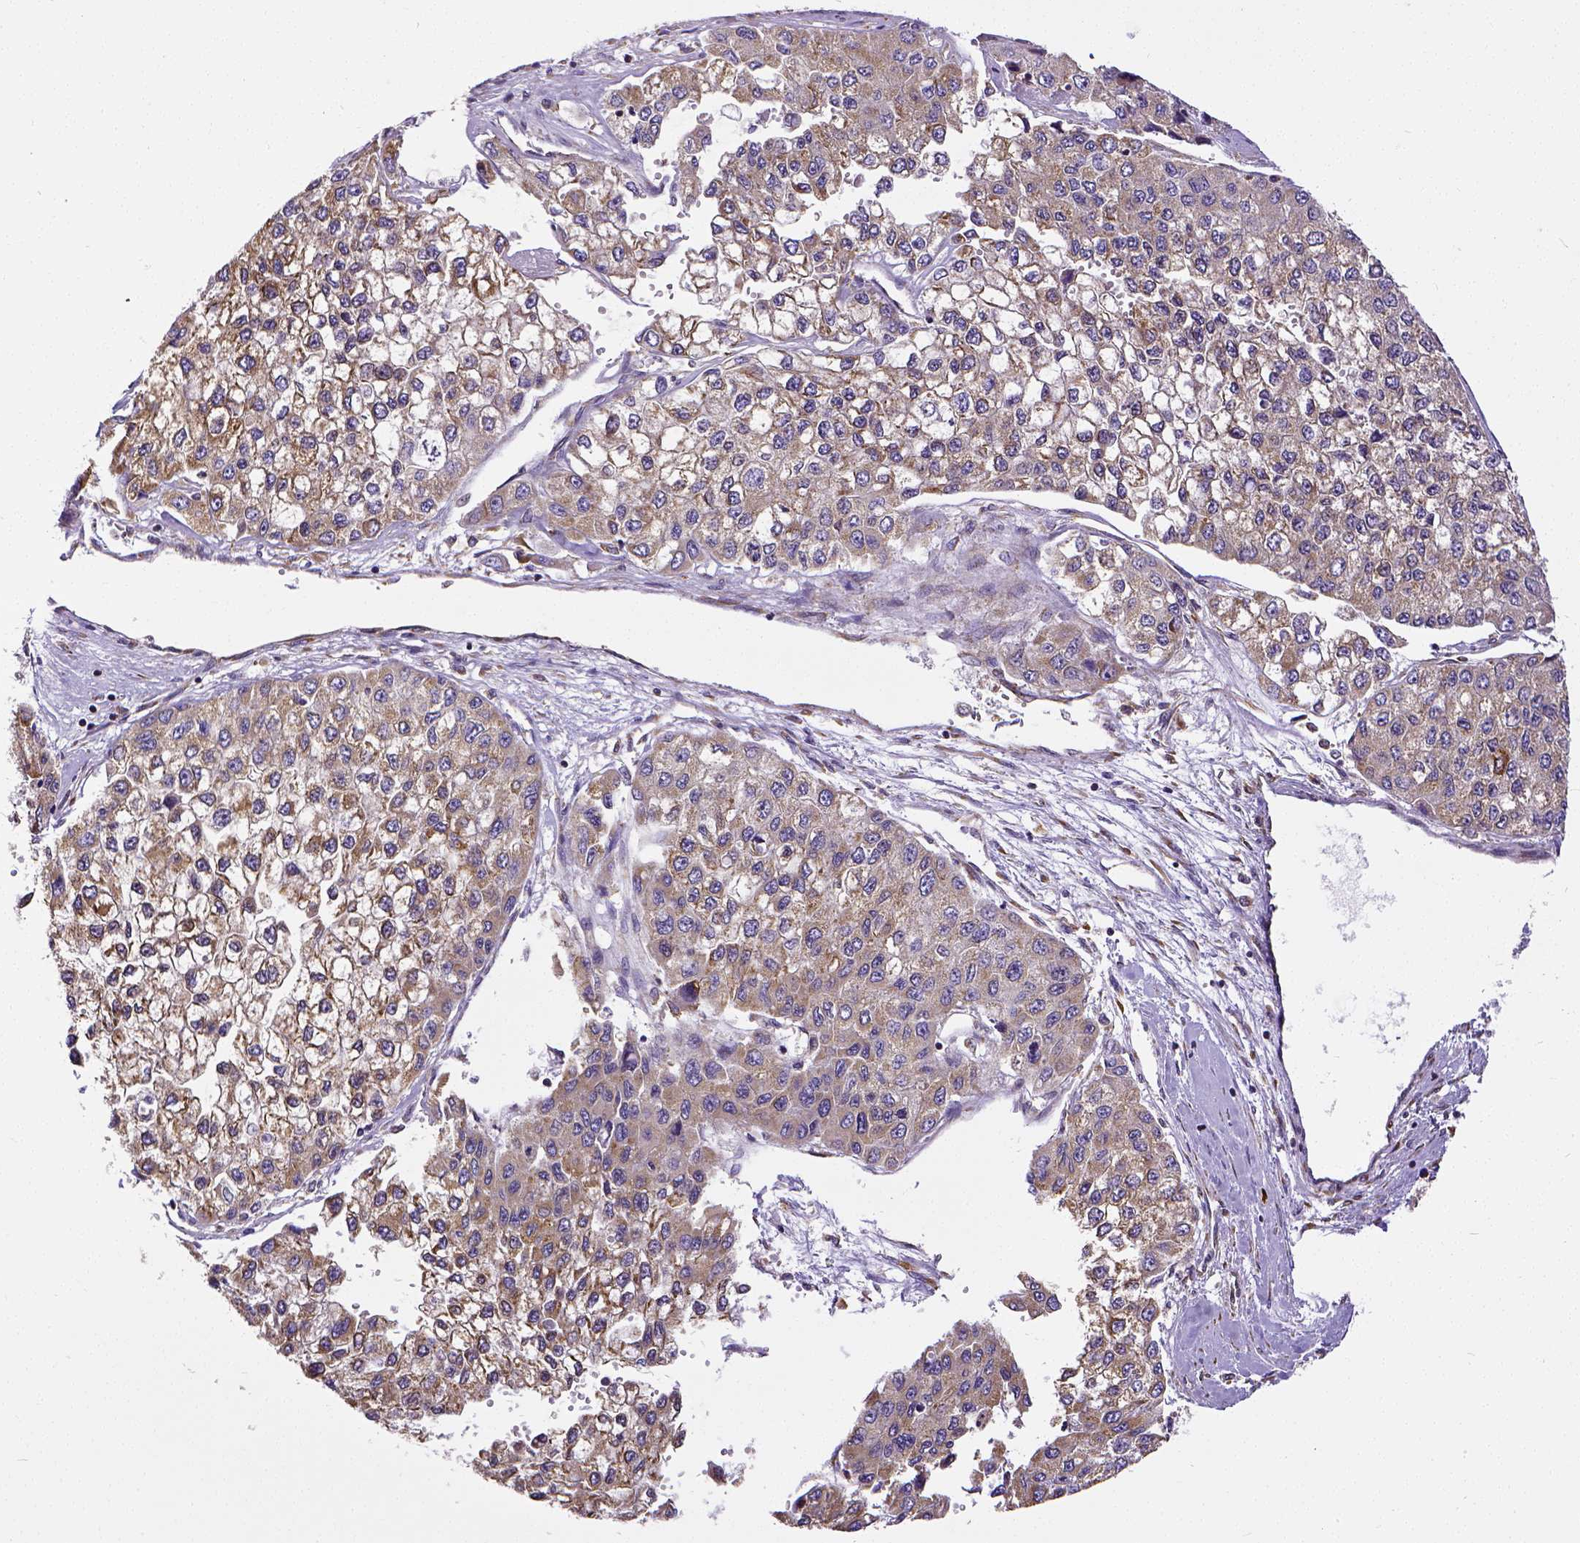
{"staining": {"intensity": "weak", "quantity": "25%-75%", "location": "cytoplasmic/membranous"}, "tissue": "liver cancer", "cell_type": "Tumor cells", "image_type": "cancer", "snomed": [{"axis": "morphology", "description": "Carcinoma, Hepatocellular, NOS"}, {"axis": "topography", "description": "Liver"}], "caption": "Protein staining by immunohistochemistry demonstrates weak cytoplasmic/membranous positivity in about 25%-75% of tumor cells in liver hepatocellular carcinoma.", "gene": "MTDH", "patient": {"sex": "female", "age": 66}}